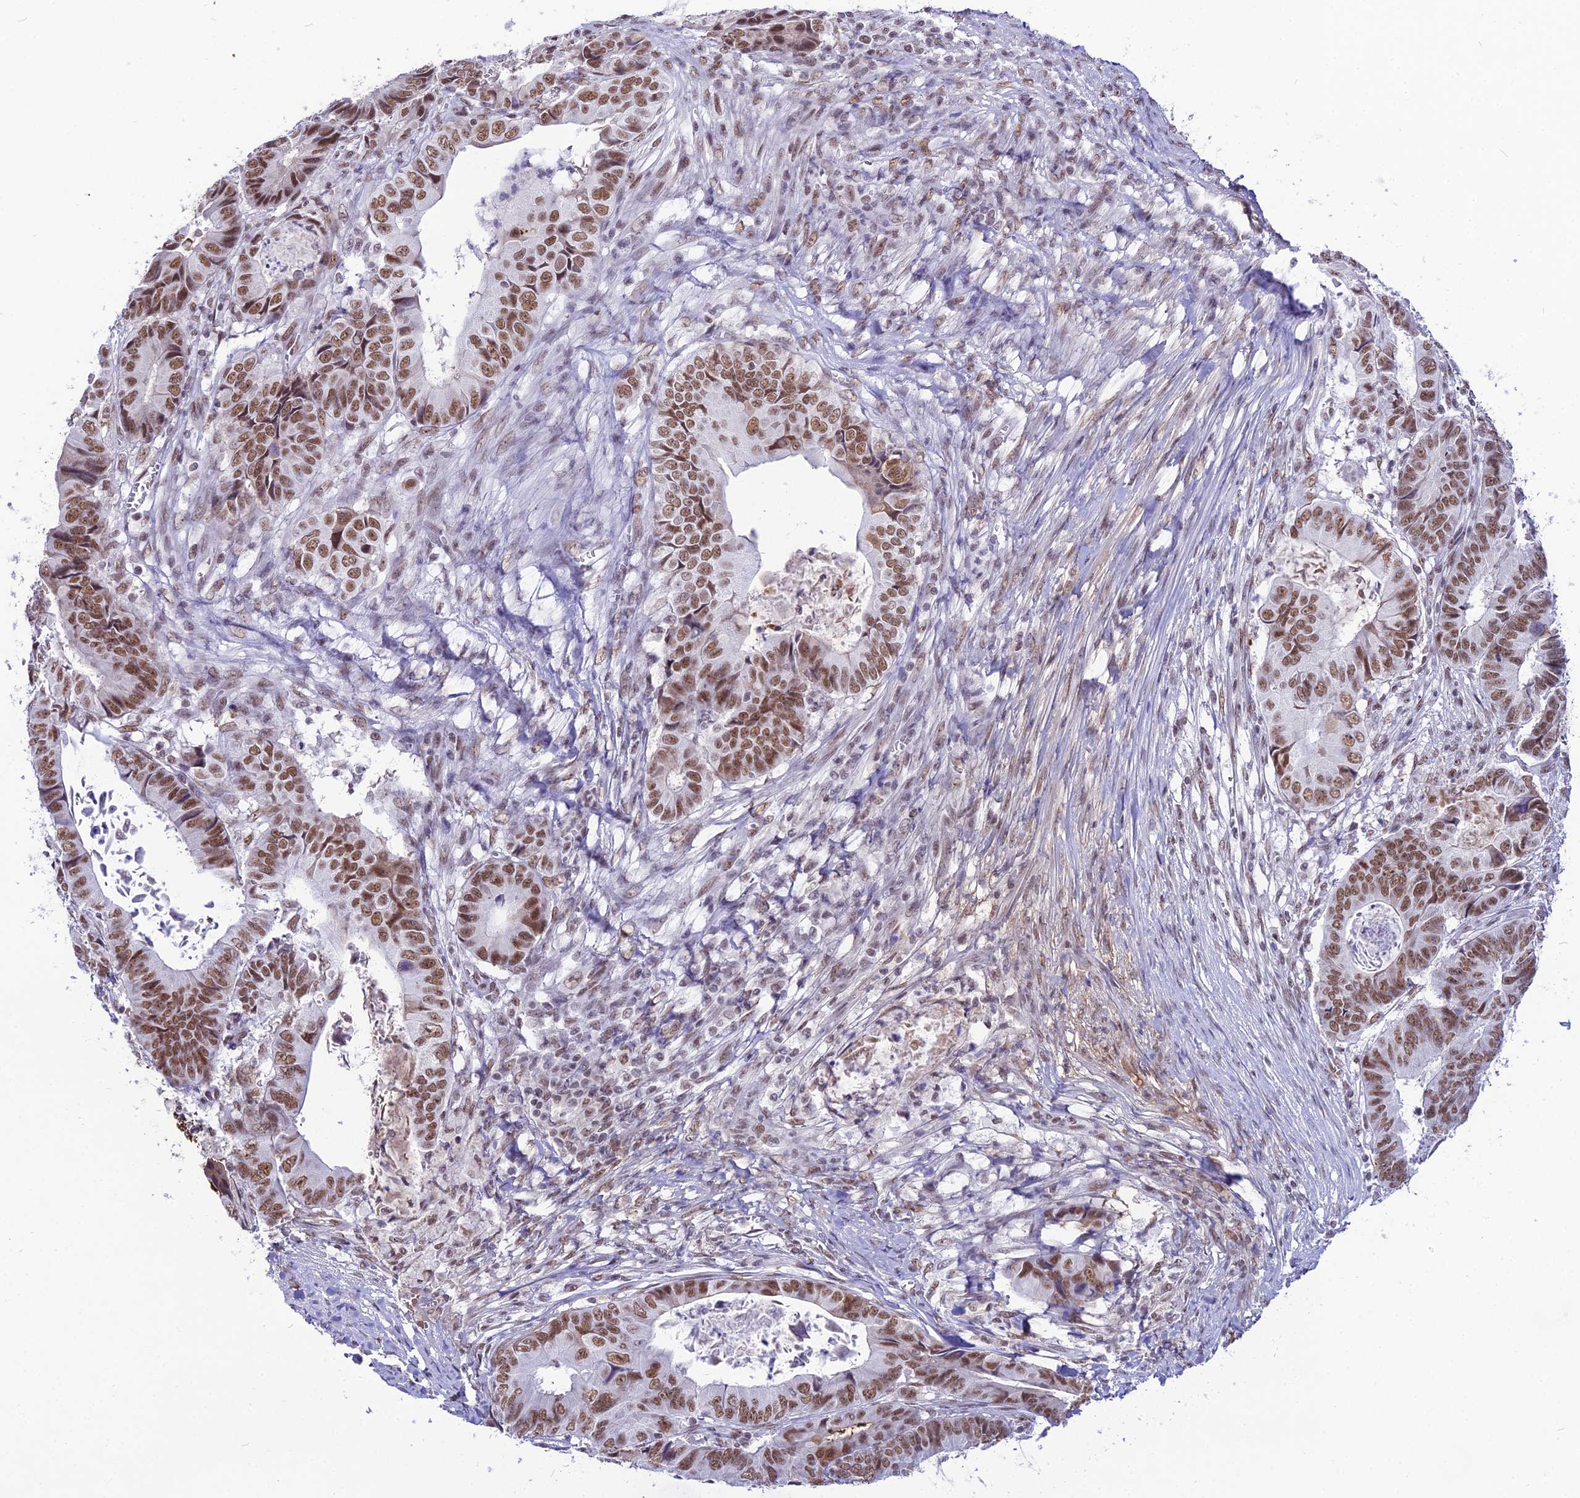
{"staining": {"intensity": "moderate", "quantity": ">75%", "location": "nuclear"}, "tissue": "colorectal cancer", "cell_type": "Tumor cells", "image_type": "cancer", "snomed": [{"axis": "morphology", "description": "Adenocarcinoma, NOS"}, {"axis": "topography", "description": "Colon"}], "caption": "Immunohistochemical staining of human colorectal cancer reveals medium levels of moderate nuclear protein positivity in about >75% of tumor cells. (DAB (3,3'-diaminobenzidine) IHC with brightfield microscopy, high magnification).", "gene": "RBM12", "patient": {"sex": "male", "age": 85}}